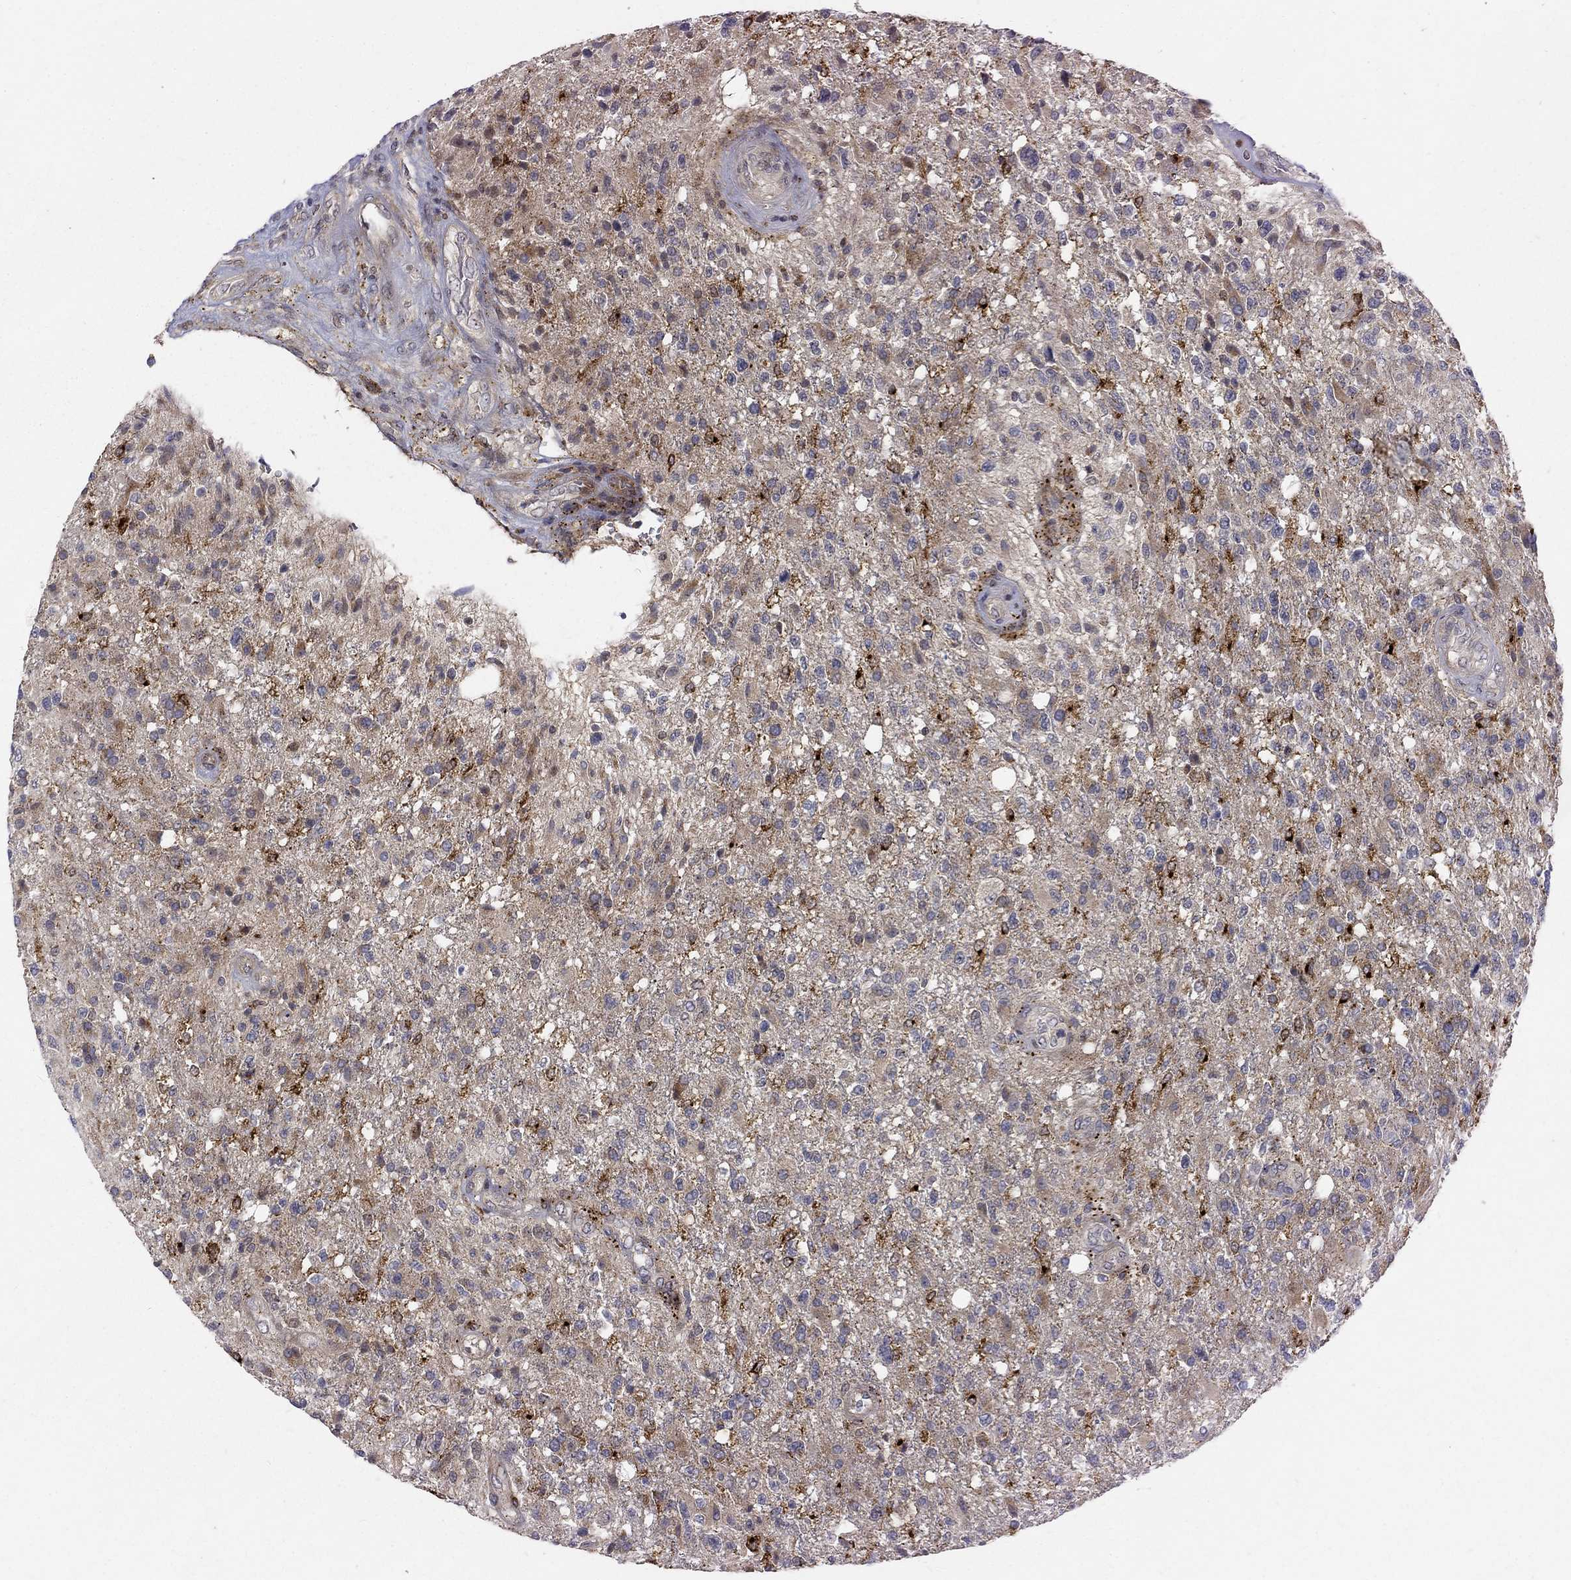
{"staining": {"intensity": "strong", "quantity": "<25%", "location": "cytoplasmic/membranous"}, "tissue": "glioma", "cell_type": "Tumor cells", "image_type": "cancer", "snomed": [{"axis": "morphology", "description": "Glioma, malignant, High grade"}, {"axis": "topography", "description": "Brain"}], "caption": "Strong cytoplasmic/membranous positivity is seen in approximately <25% of tumor cells in glioma.", "gene": "WDR19", "patient": {"sex": "male", "age": 56}}